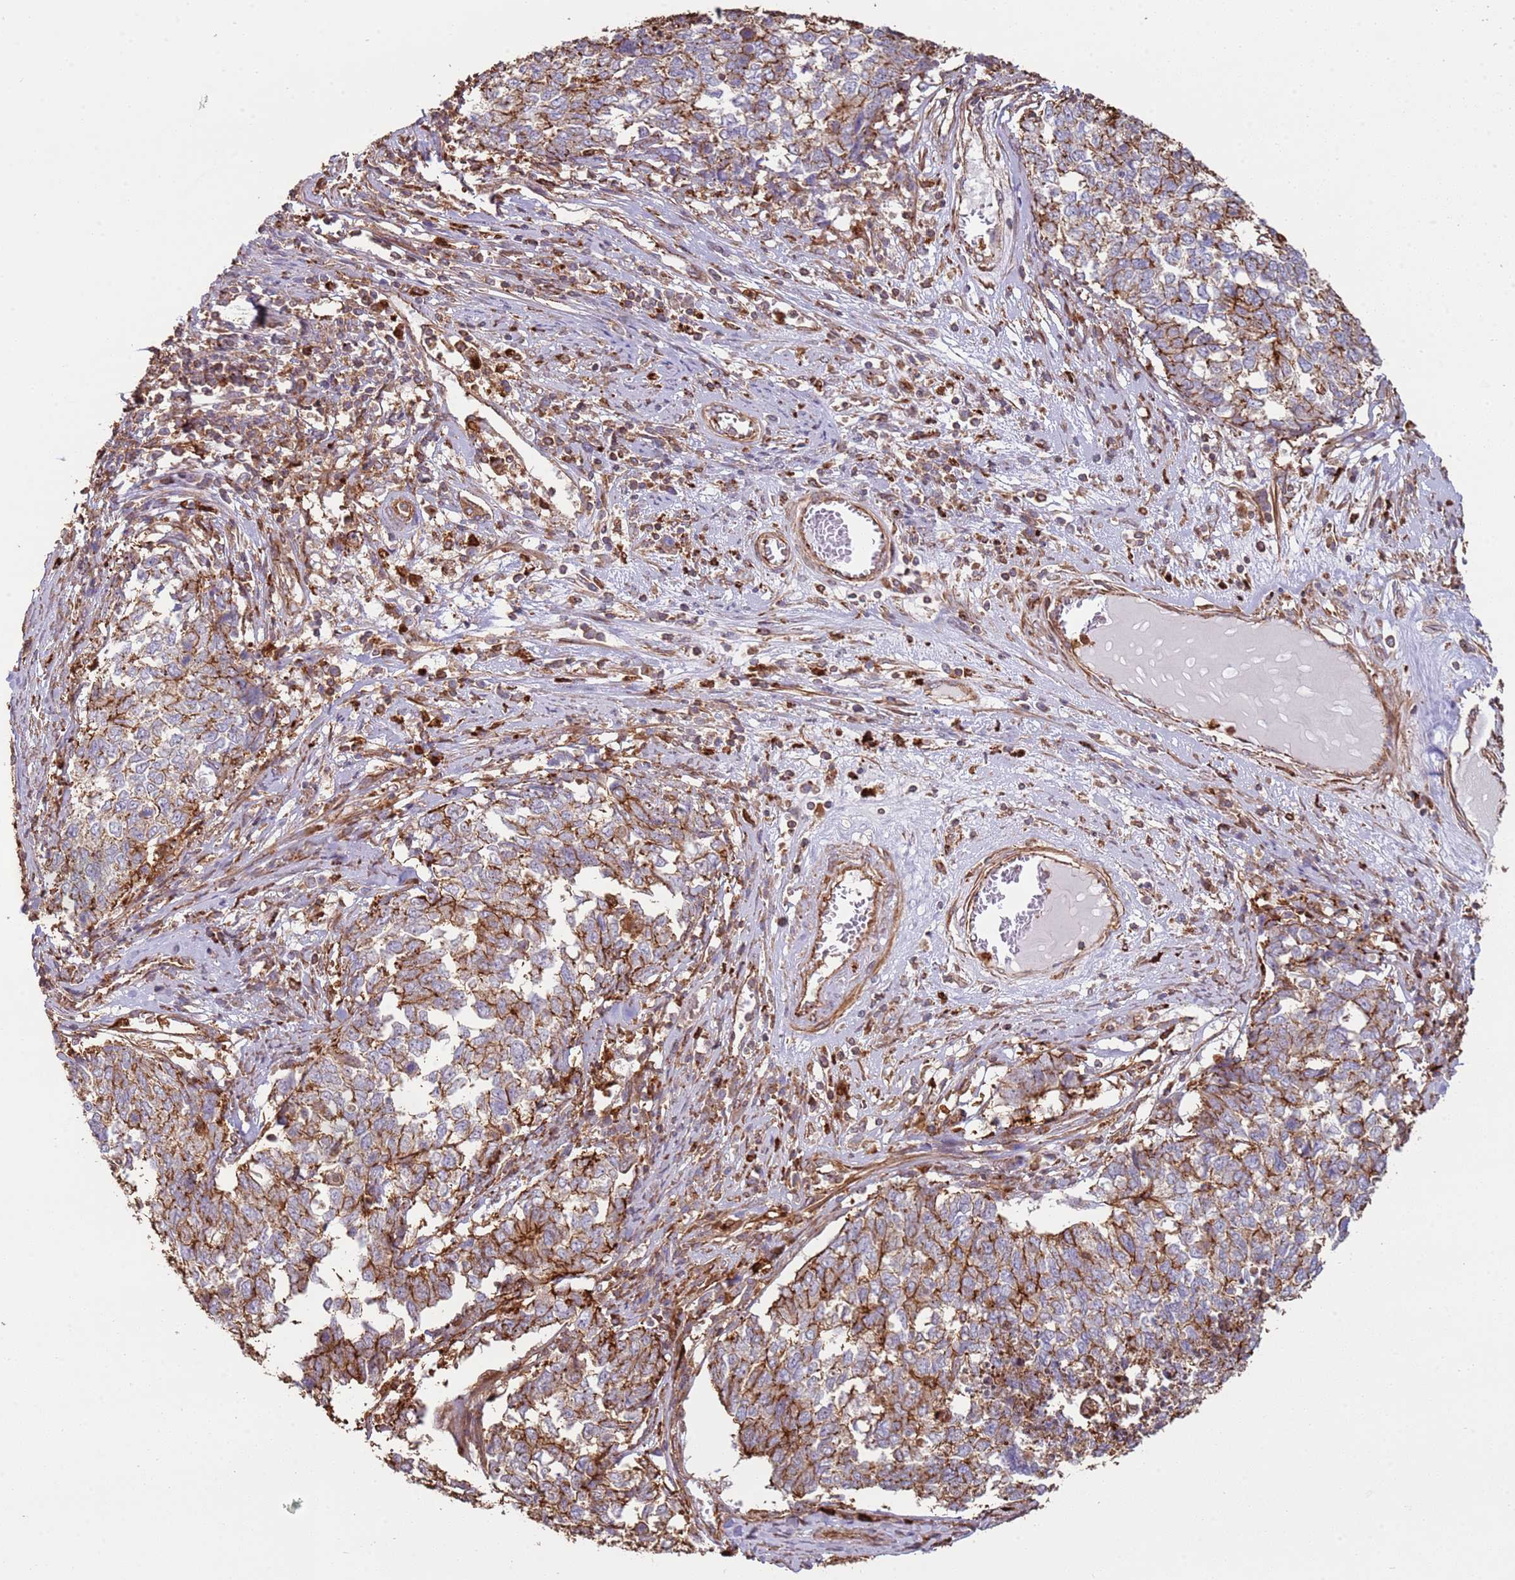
{"staining": {"intensity": "strong", "quantity": "25%-75%", "location": "cytoplasmic/membranous"}, "tissue": "cervical cancer", "cell_type": "Tumor cells", "image_type": "cancer", "snomed": [{"axis": "morphology", "description": "Squamous cell carcinoma, NOS"}, {"axis": "topography", "description": "Cervix"}], "caption": "The histopathology image exhibits staining of squamous cell carcinoma (cervical), revealing strong cytoplasmic/membranous protein positivity (brown color) within tumor cells.", "gene": "NDUFAF4", "patient": {"sex": "female", "age": 63}}